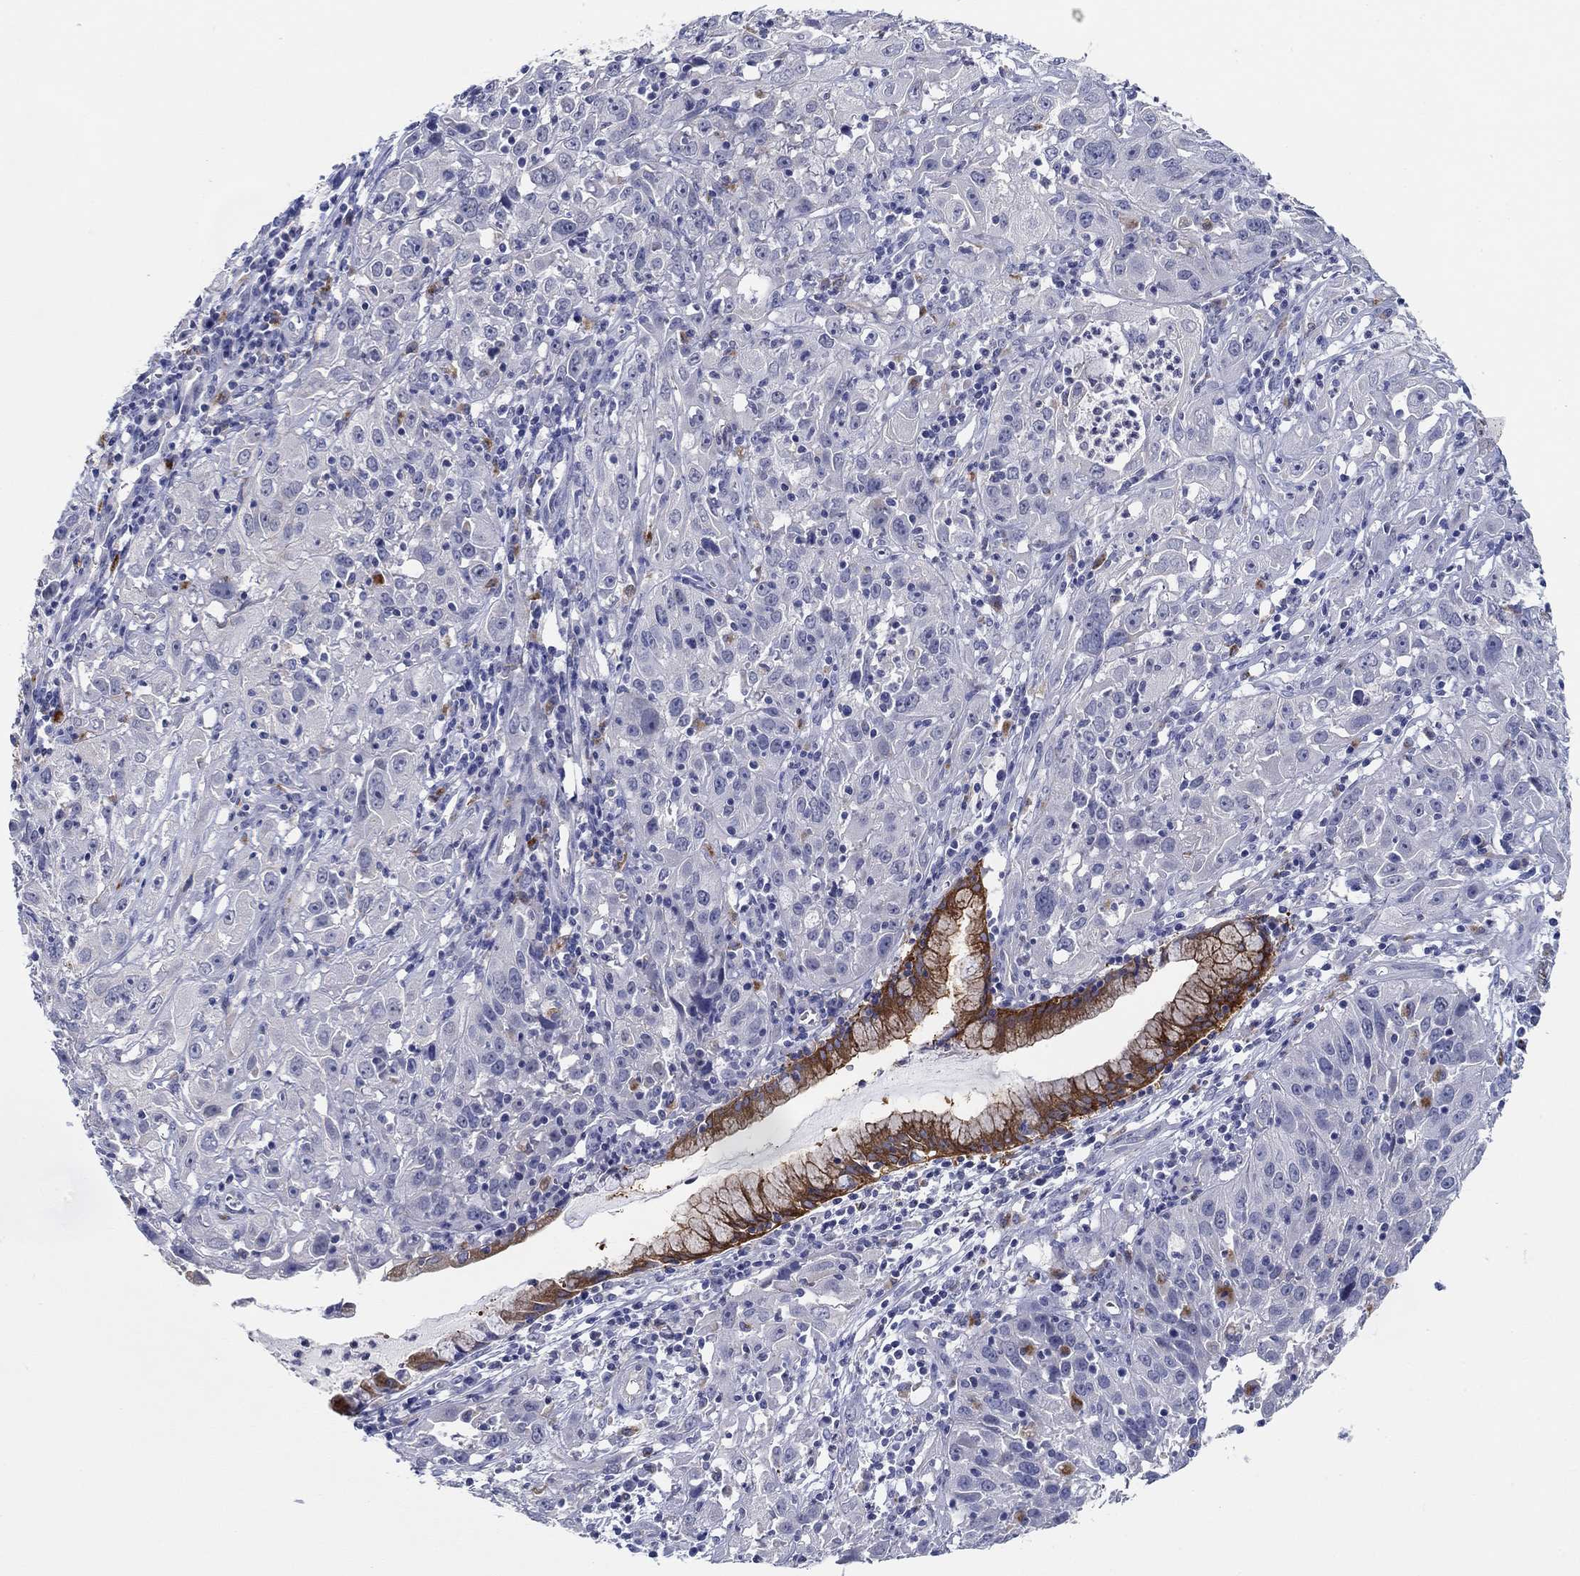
{"staining": {"intensity": "negative", "quantity": "none", "location": "none"}, "tissue": "cervical cancer", "cell_type": "Tumor cells", "image_type": "cancer", "snomed": [{"axis": "morphology", "description": "Squamous cell carcinoma, NOS"}, {"axis": "topography", "description": "Cervix"}], "caption": "Tumor cells are negative for brown protein staining in cervical cancer (squamous cell carcinoma). (Immunohistochemistry (ihc), brightfield microscopy, high magnification).", "gene": "RAP1GAP", "patient": {"sex": "female", "age": 32}}